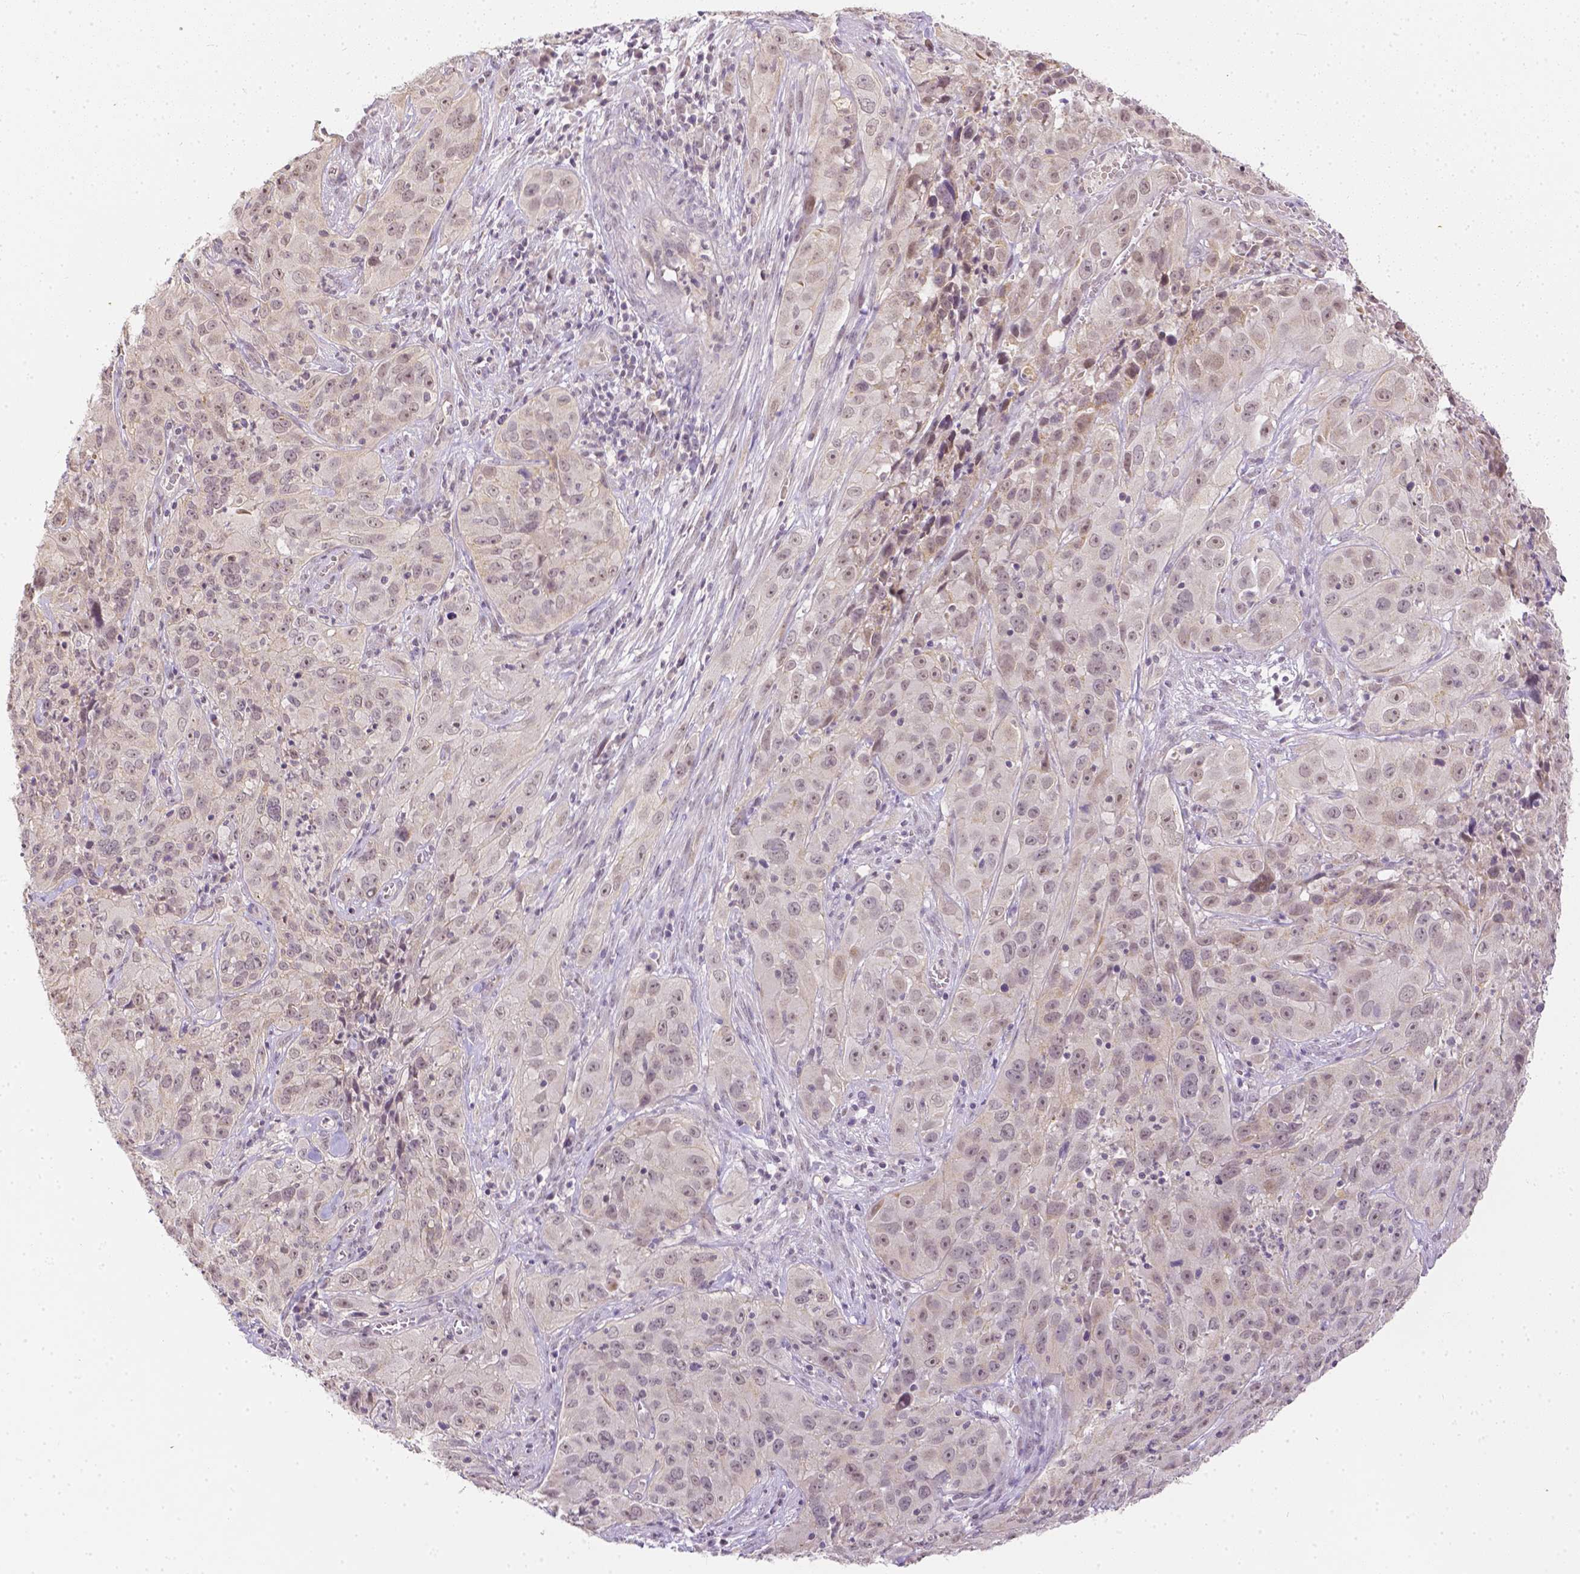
{"staining": {"intensity": "weak", "quantity": "25%-75%", "location": "nuclear"}, "tissue": "cervical cancer", "cell_type": "Tumor cells", "image_type": "cancer", "snomed": [{"axis": "morphology", "description": "Squamous cell carcinoma, NOS"}, {"axis": "topography", "description": "Cervix"}], "caption": "High-power microscopy captured an immunohistochemistry micrograph of cervical cancer (squamous cell carcinoma), revealing weak nuclear staining in about 25%-75% of tumor cells. The protein is stained brown, and the nuclei are stained in blue (DAB (3,3'-diaminobenzidine) IHC with brightfield microscopy, high magnification).", "gene": "ZNF280B", "patient": {"sex": "female", "age": 32}}